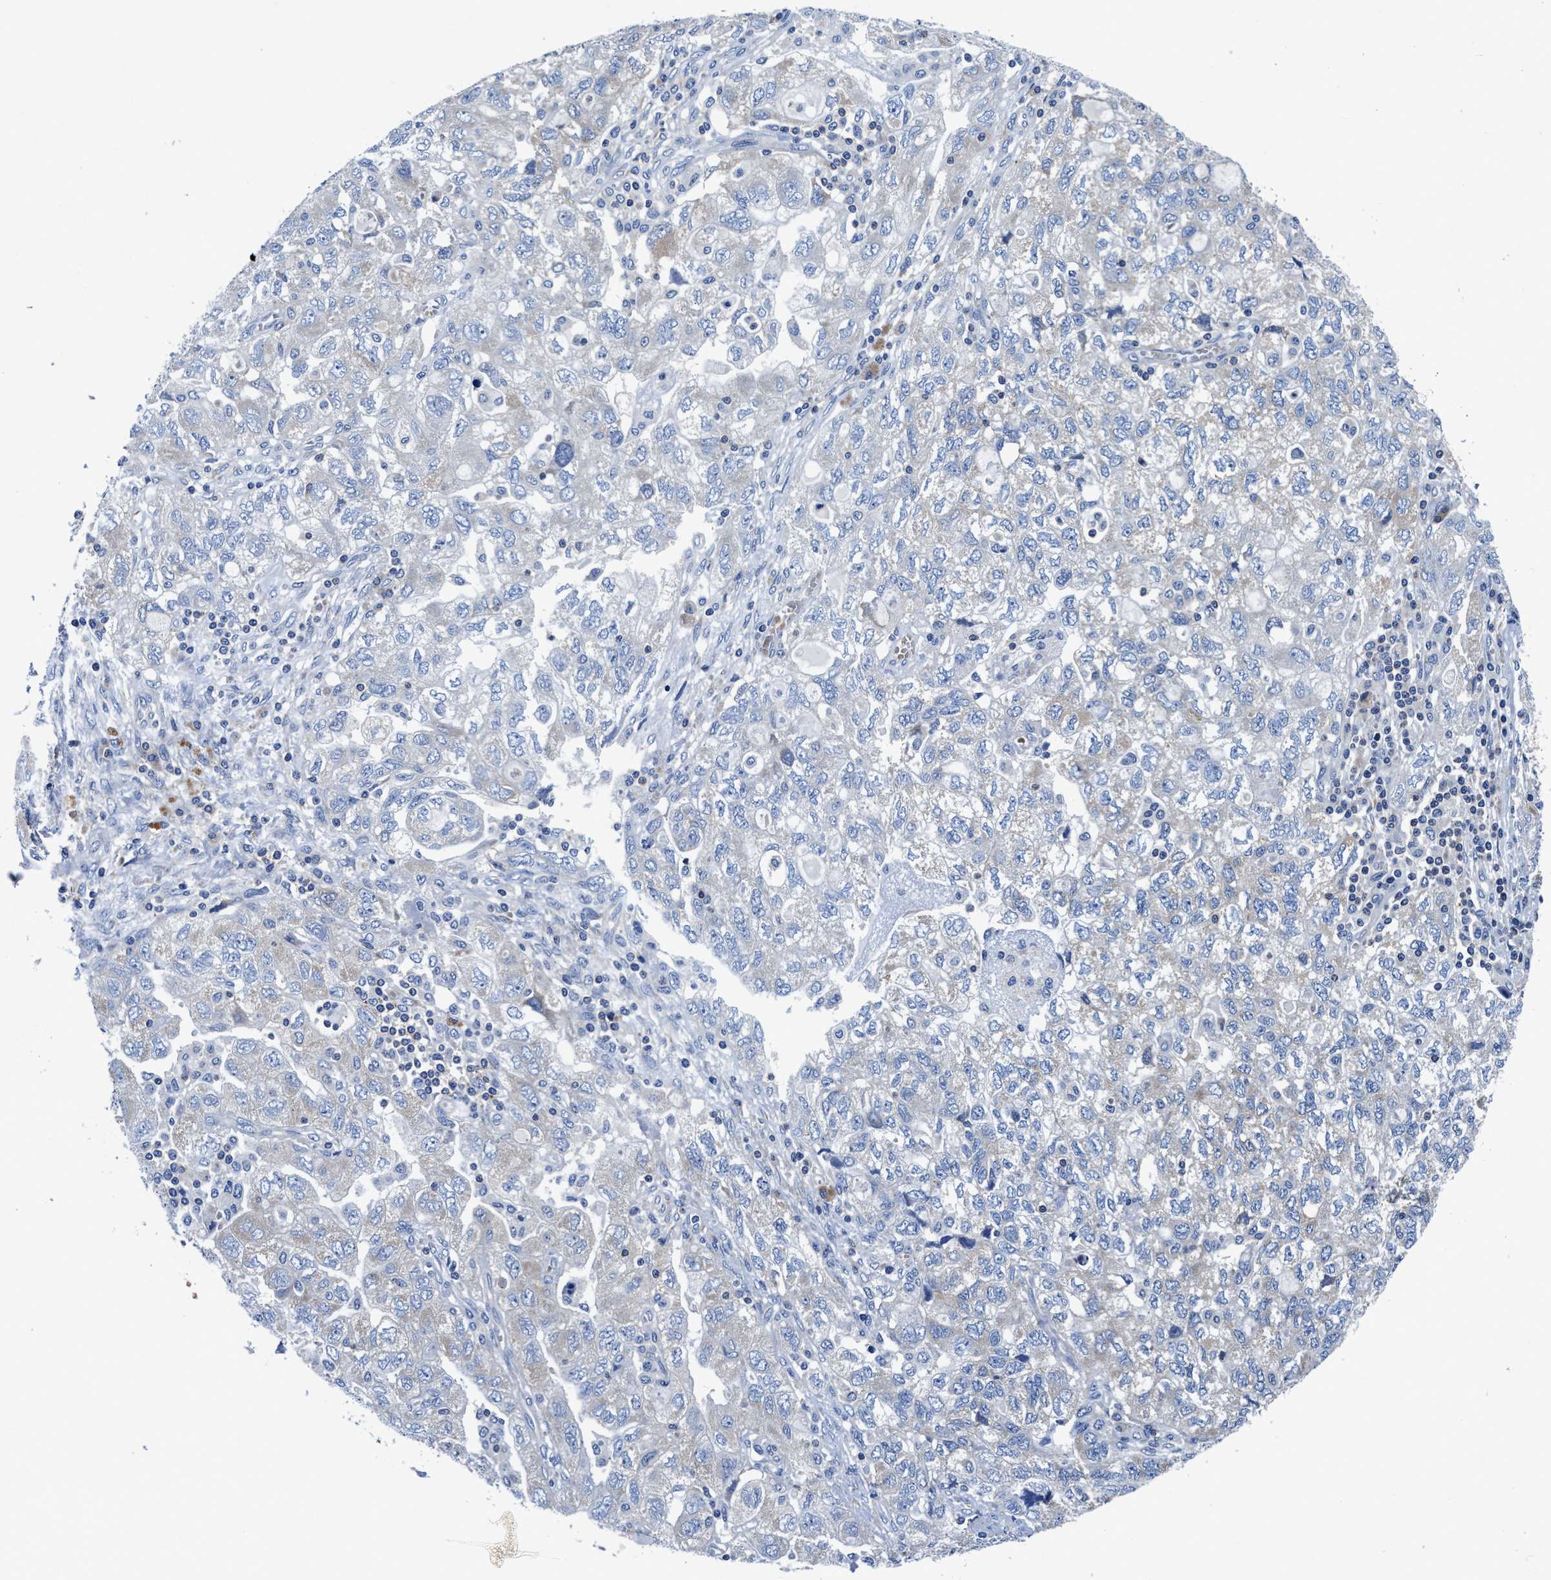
{"staining": {"intensity": "negative", "quantity": "none", "location": "none"}, "tissue": "ovarian cancer", "cell_type": "Tumor cells", "image_type": "cancer", "snomed": [{"axis": "morphology", "description": "Carcinoma, NOS"}, {"axis": "morphology", "description": "Cystadenocarcinoma, serous, NOS"}, {"axis": "topography", "description": "Ovary"}], "caption": "High magnification brightfield microscopy of serous cystadenocarcinoma (ovarian) stained with DAB (brown) and counterstained with hematoxylin (blue): tumor cells show no significant positivity.", "gene": "PHLPP1", "patient": {"sex": "female", "age": 69}}